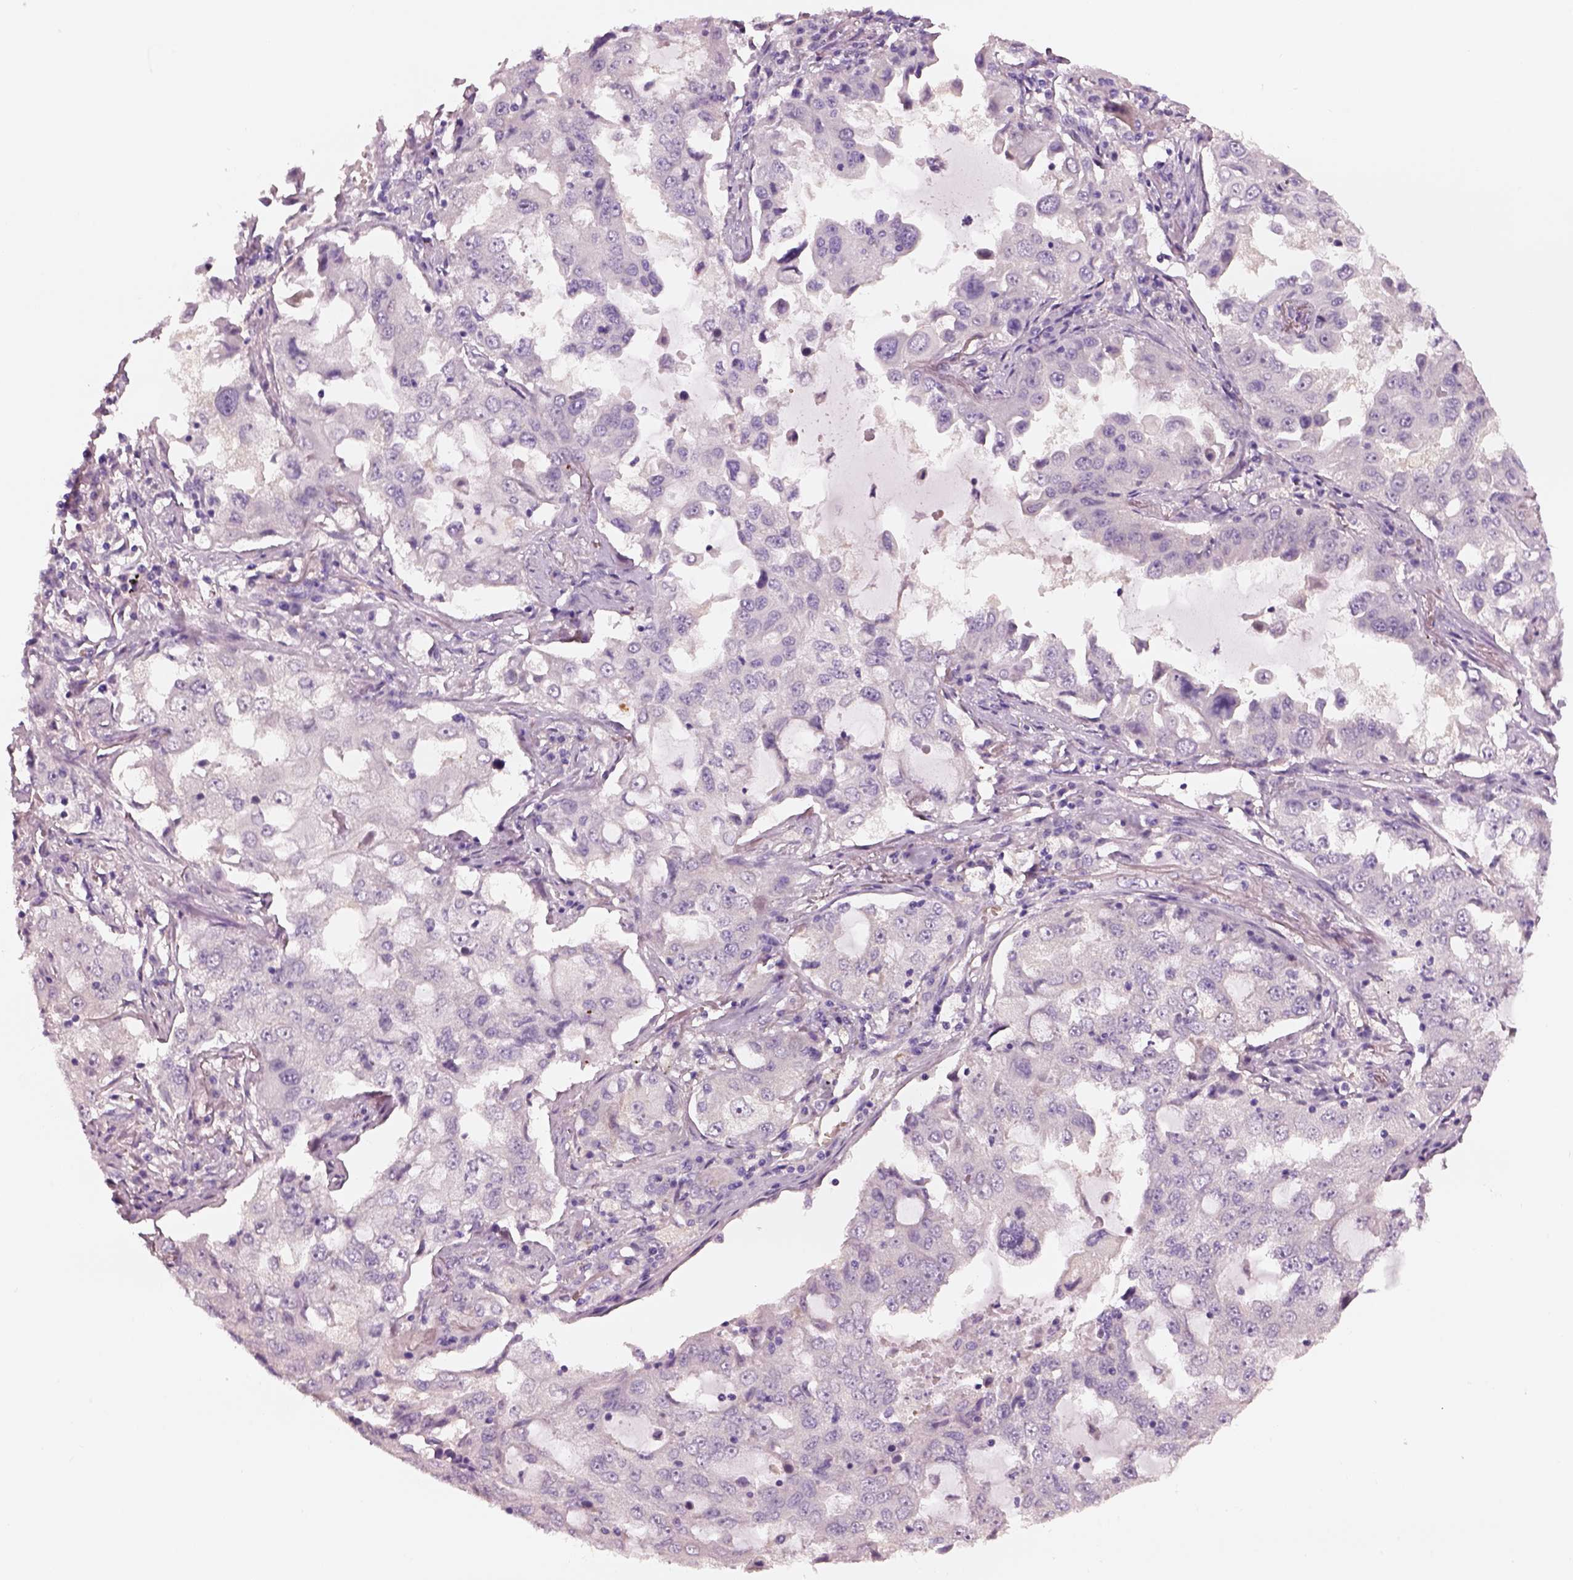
{"staining": {"intensity": "negative", "quantity": "none", "location": "none"}, "tissue": "lung cancer", "cell_type": "Tumor cells", "image_type": "cancer", "snomed": [{"axis": "morphology", "description": "Adenocarcinoma, NOS"}, {"axis": "topography", "description": "Lung"}], "caption": "Lung adenocarcinoma stained for a protein using immunohistochemistry (IHC) shows no expression tumor cells.", "gene": "ELSPBP1", "patient": {"sex": "female", "age": 61}}